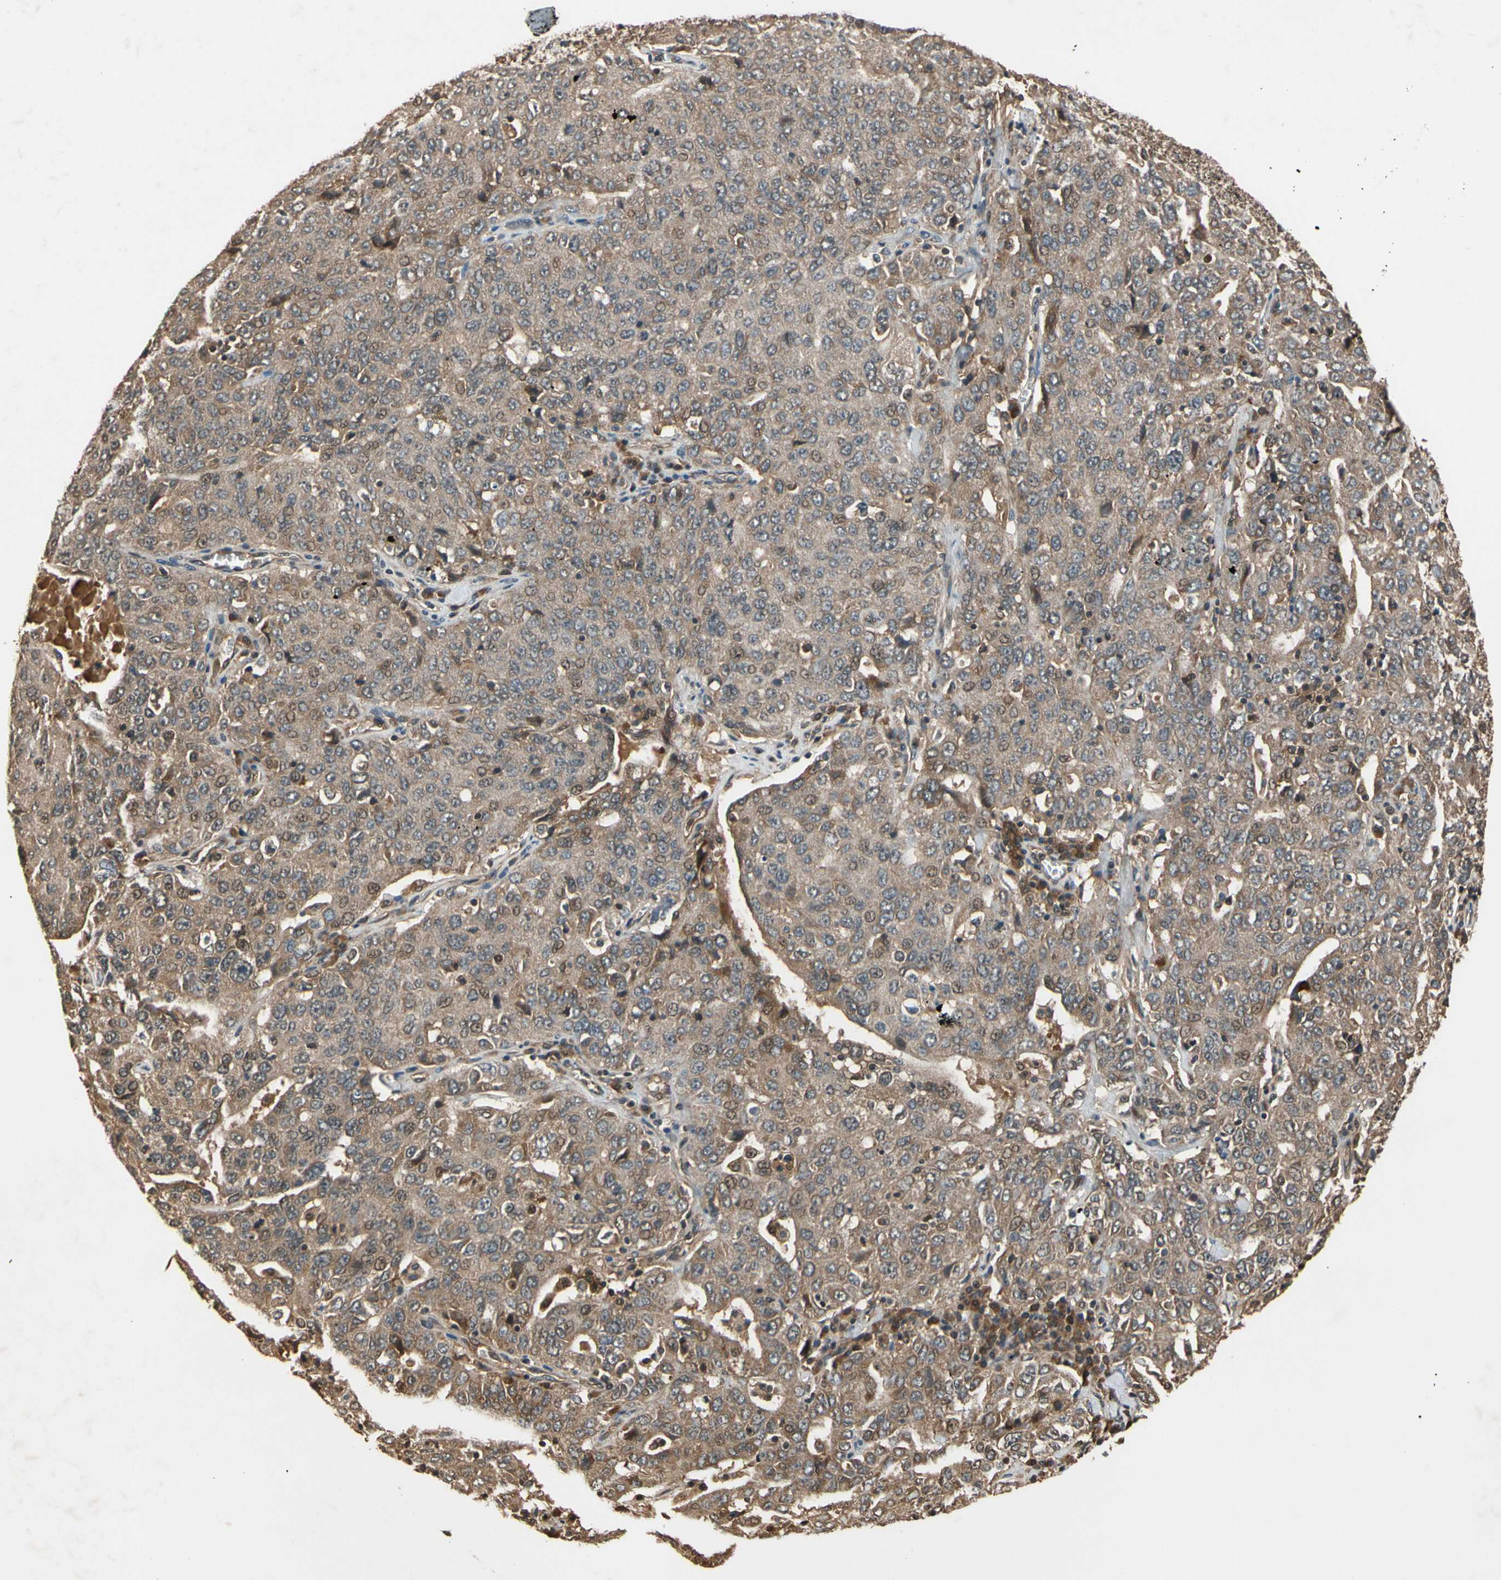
{"staining": {"intensity": "moderate", "quantity": ">75%", "location": "cytoplasmic/membranous,nuclear"}, "tissue": "ovarian cancer", "cell_type": "Tumor cells", "image_type": "cancer", "snomed": [{"axis": "morphology", "description": "Carcinoma, endometroid"}, {"axis": "topography", "description": "Ovary"}], "caption": "Moderate cytoplasmic/membranous and nuclear staining for a protein is seen in about >75% of tumor cells of ovarian endometroid carcinoma using IHC.", "gene": "TMEM230", "patient": {"sex": "female", "age": 62}}